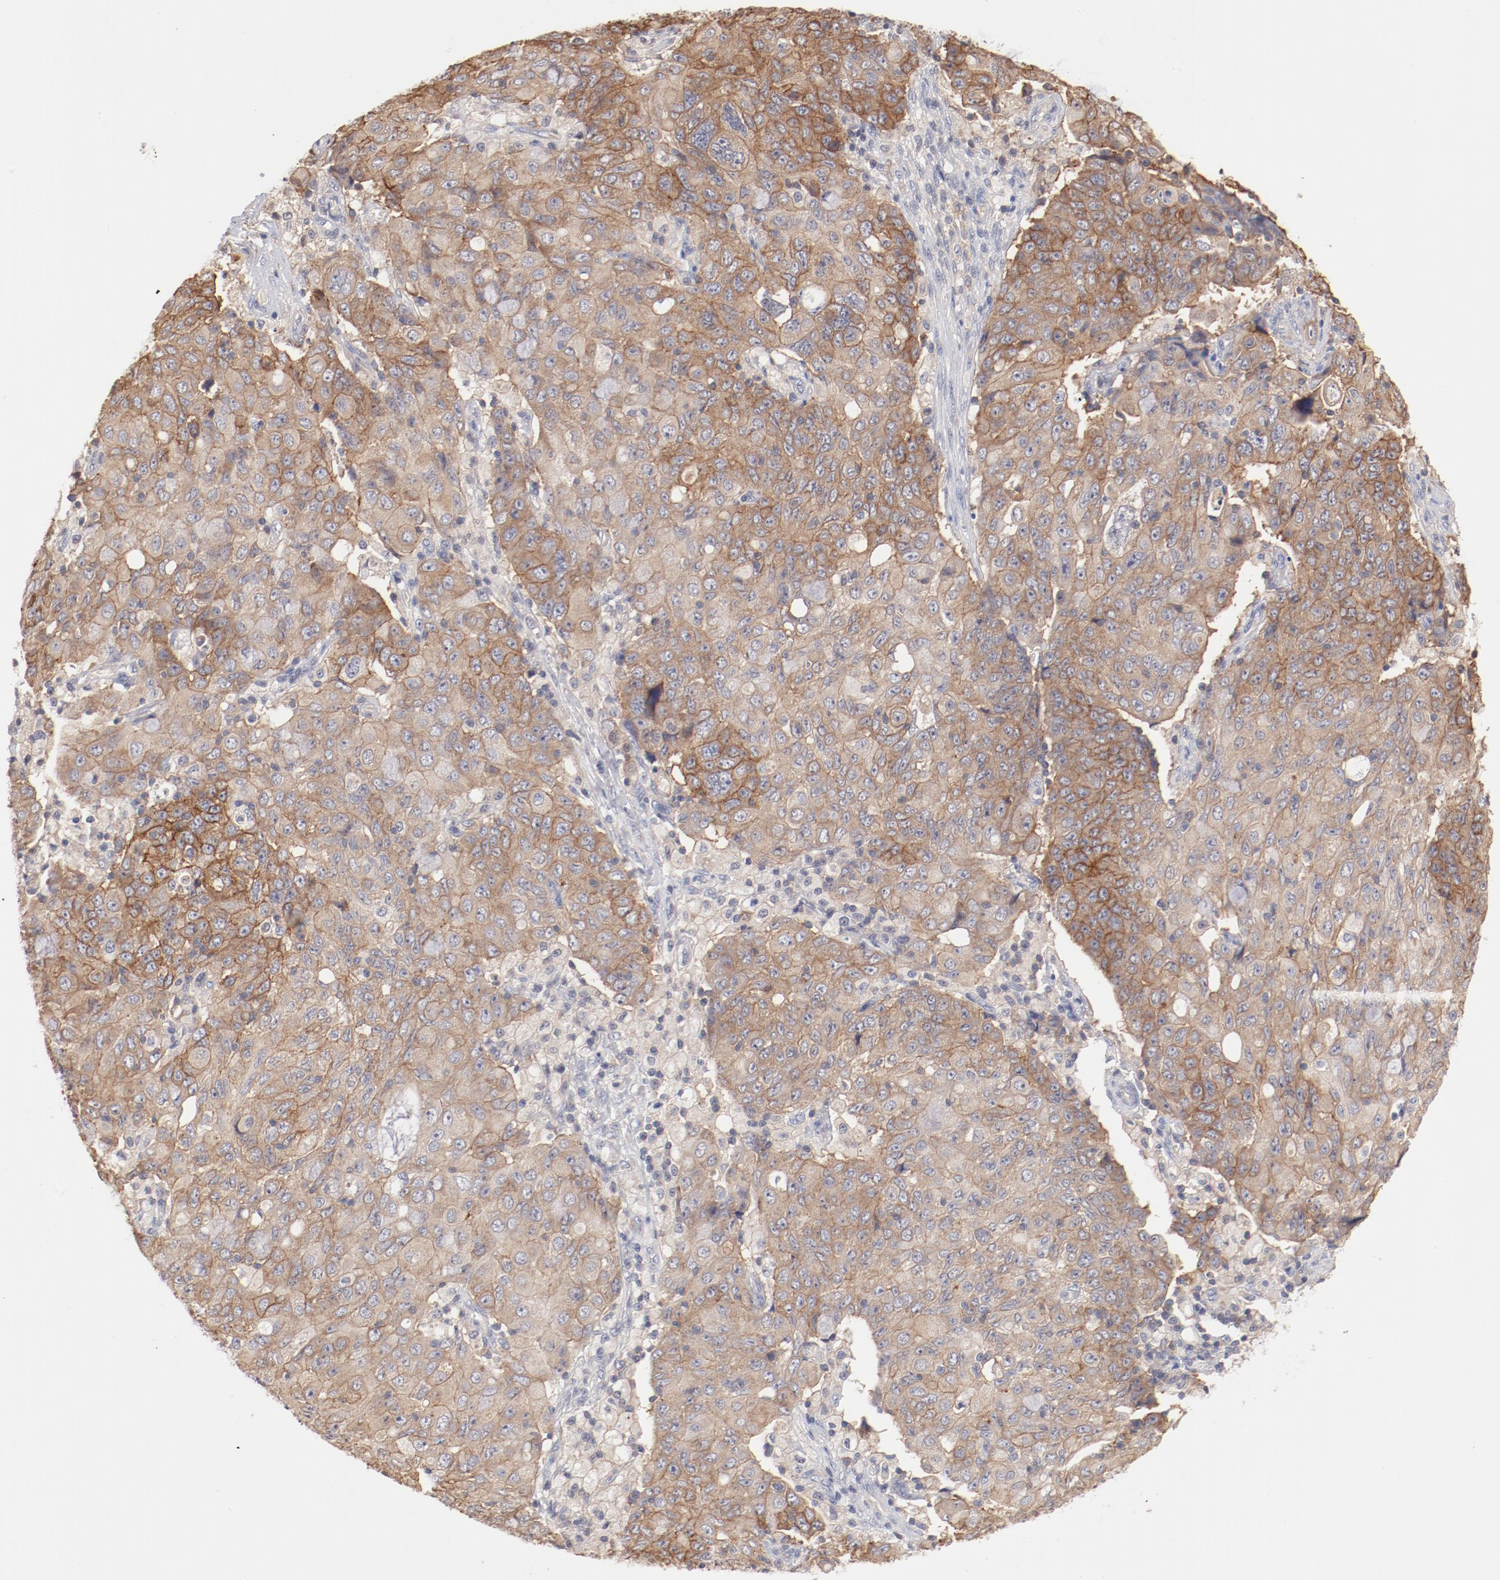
{"staining": {"intensity": "moderate", "quantity": ">75%", "location": "cytoplasmic/membranous"}, "tissue": "ovarian cancer", "cell_type": "Tumor cells", "image_type": "cancer", "snomed": [{"axis": "morphology", "description": "Carcinoma, endometroid"}, {"axis": "topography", "description": "Ovary"}], "caption": "Immunohistochemistry (IHC) micrograph of ovarian cancer stained for a protein (brown), which exhibits medium levels of moderate cytoplasmic/membranous positivity in about >75% of tumor cells.", "gene": "SETD3", "patient": {"sex": "female", "age": 42}}